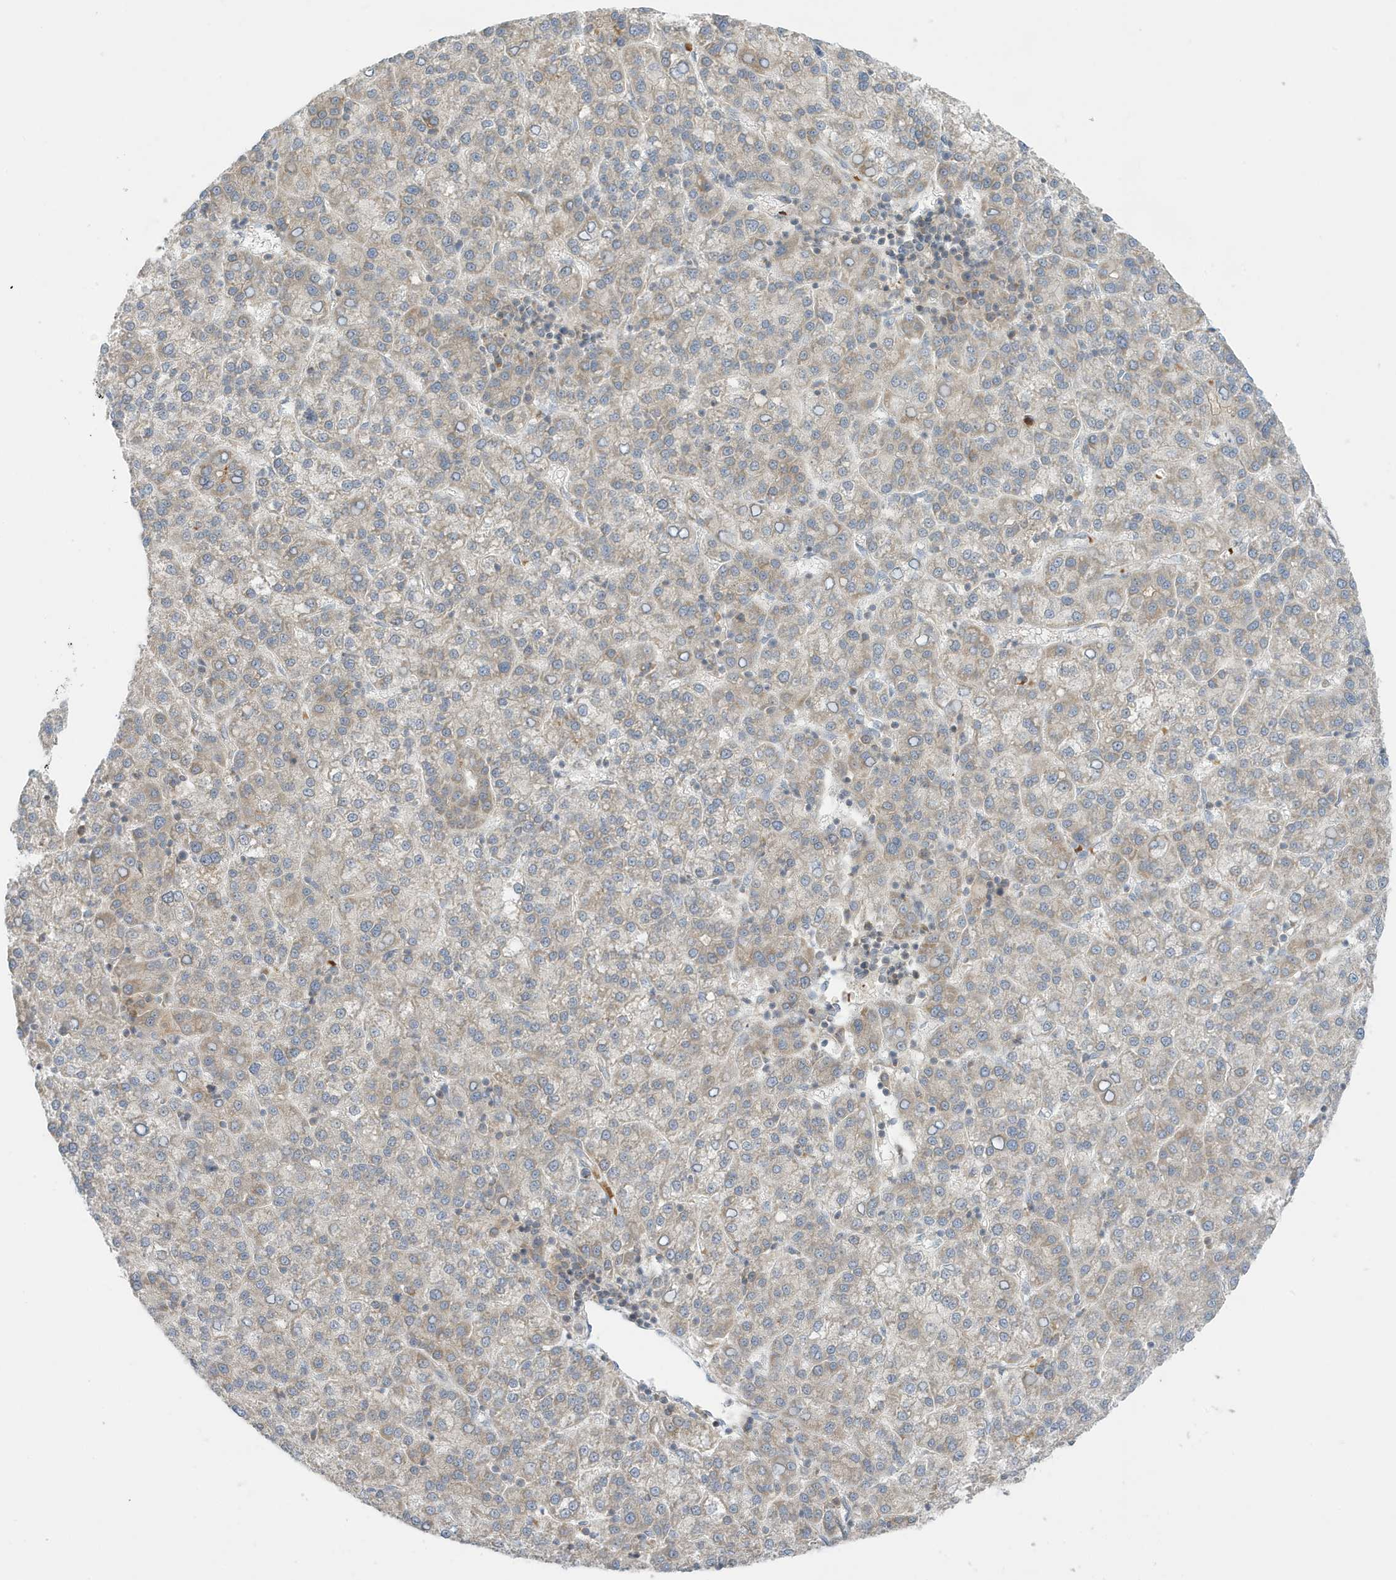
{"staining": {"intensity": "negative", "quantity": "none", "location": "none"}, "tissue": "liver cancer", "cell_type": "Tumor cells", "image_type": "cancer", "snomed": [{"axis": "morphology", "description": "Carcinoma, Hepatocellular, NOS"}, {"axis": "topography", "description": "Liver"}], "caption": "DAB immunohistochemical staining of human liver cancer reveals no significant expression in tumor cells. The staining is performed using DAB brown chromogen with nuclei counter-stained in using hematoxylin.", "gene": "NPPC", "patient": {"sex": "female", "age": 58}}